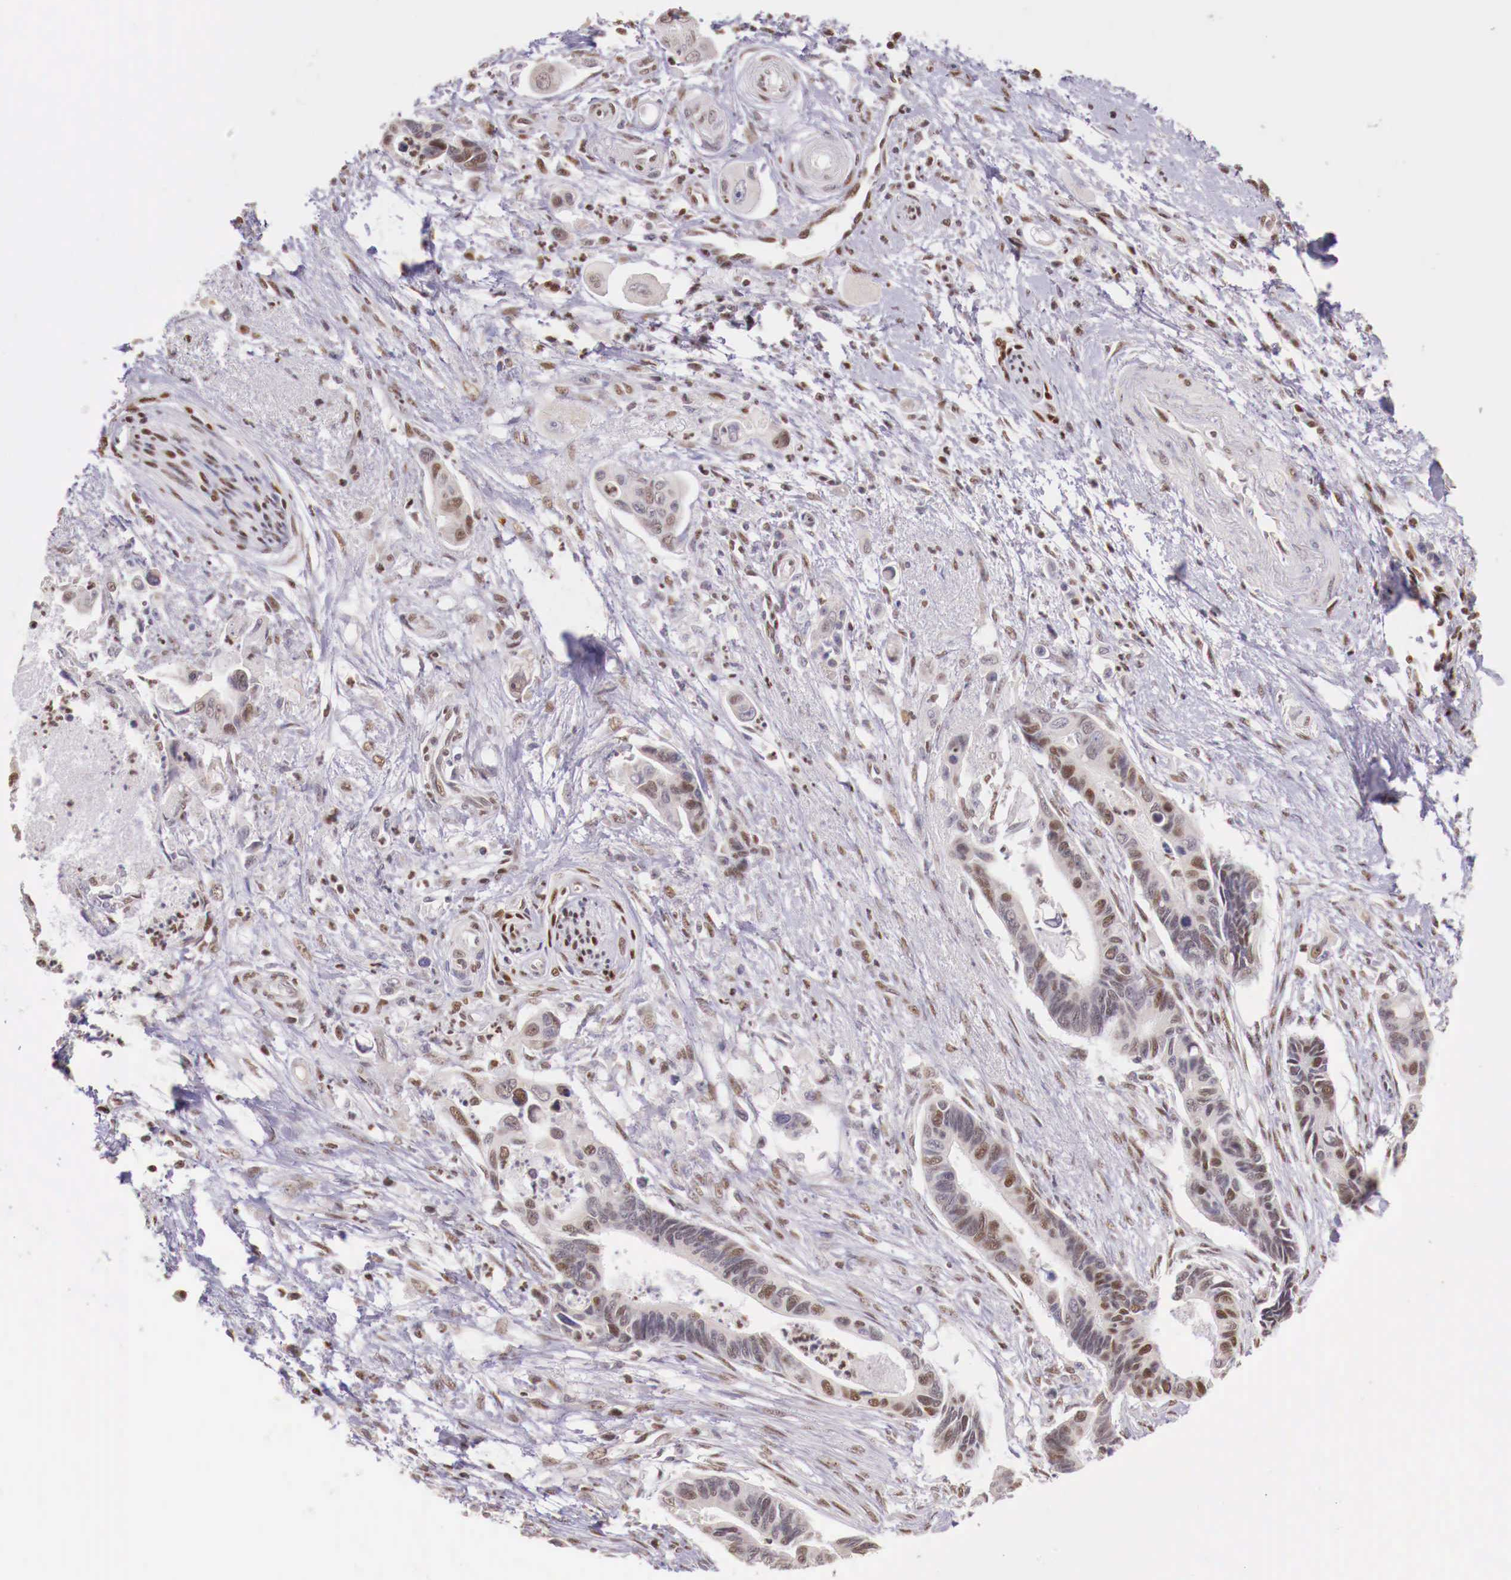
{"staining": {"intensity": "weak", "quantity": "25%-75%", "location": "nuclear"}, "tissue": "pancreatic cancer", "cell_type": "Tumor cells", "image_type": "cancer", "snomed": [{"axis": "morphology", "description": "Adenocarcinoma, NOS"}, {"axis": "topography", "description": "Pancreas"}], "caption": "Adenocarcinoma (pancreatic) tissue shows weak nuclear staining in about 25%-75% of tumor cells, visualized by immunohistochemistry. Using DAB (brown) and hematoxylin (blue) stains, captured at high magnification using brightfield microscopy.", "gene": "SP1", "patient": {"sex": "female", "age": 70}}